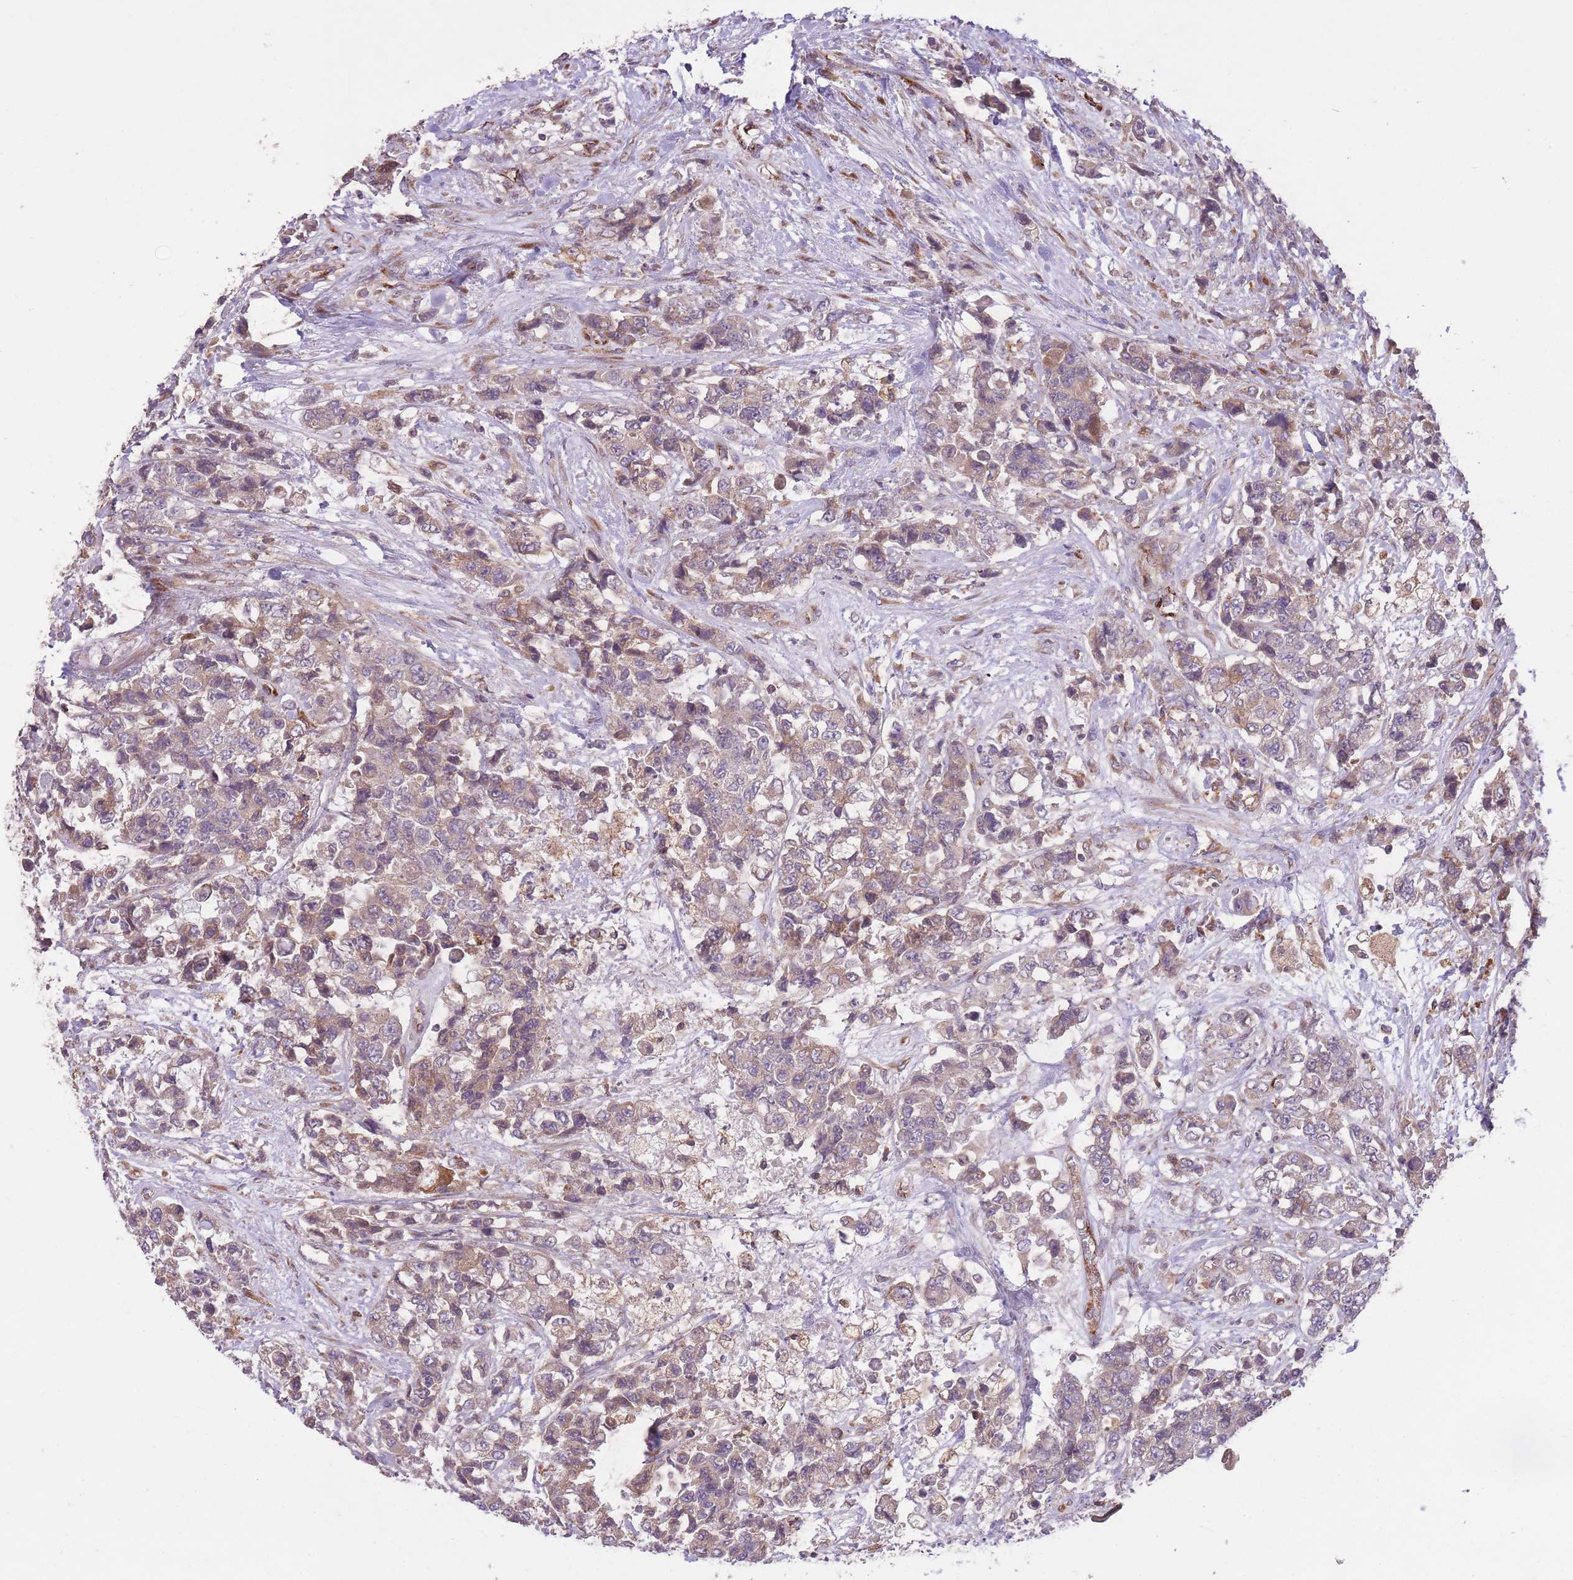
{"staining": {"intensity": "weak", "quantity": "25%-75%", "location": "cytoplasmic/membranous"}, "tissue": "urothelial cancer", "cell_type": "Tumor cells", "image_type": "cancer", "snomed": [{"axis": "morphology", "description": "Urothelial carcinoma, High grade"}, {"axis": "topography", "description": "Urinary bladder"}], "caption": "A photomicrograph showing weak cytoplasmic/membranous positivity in approximately 25%-75% of tumor cells in high-grade urothelial carcinoma, as visualized by brown immunohistochemical staining.", "gene": "CISH", "patient": {"sex": "female", "age": 78}}